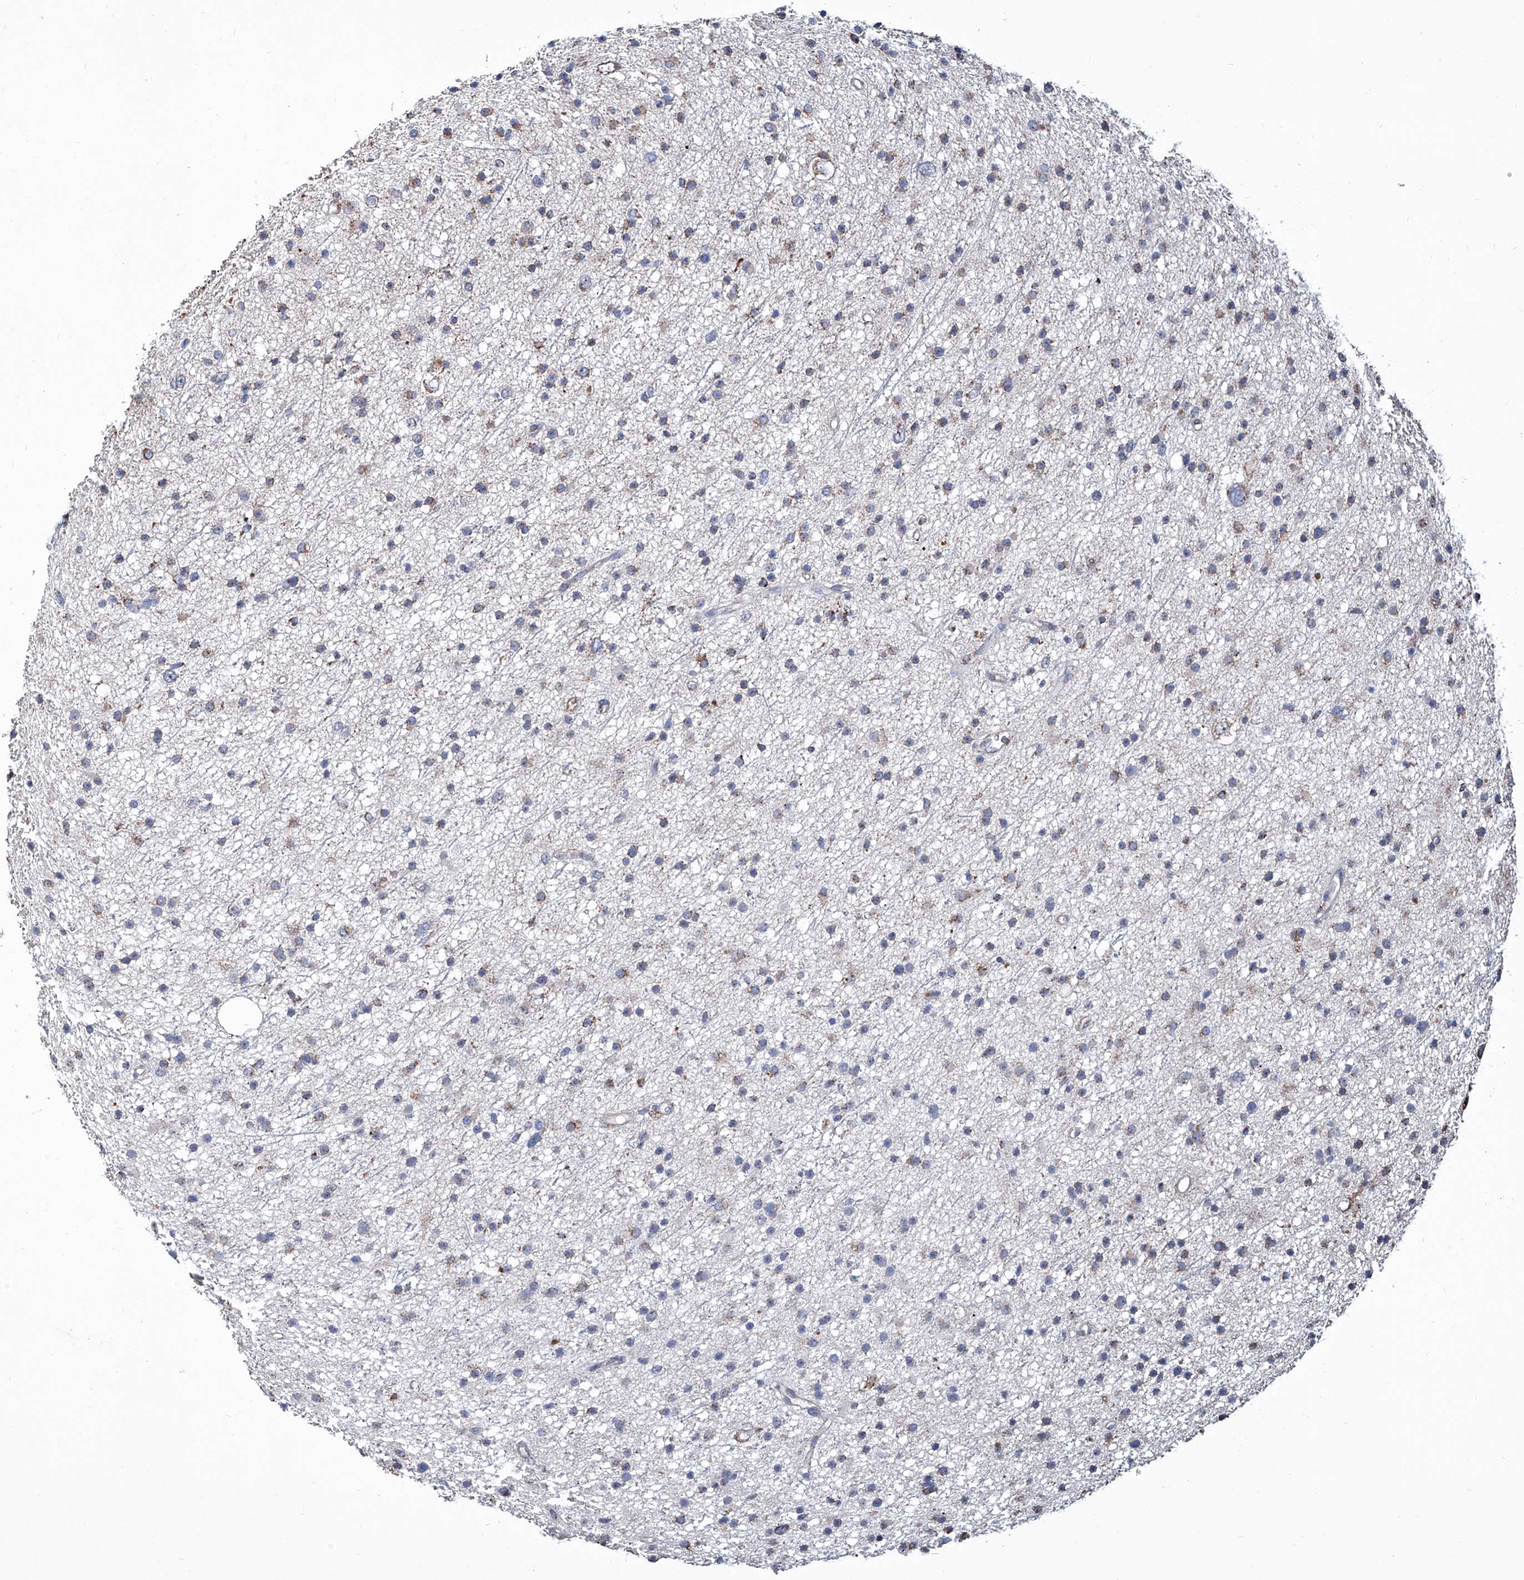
{"staining": {"intensity": "weak", "quantity": "25%-75%", "location": "cytoplasmic/membranous"}, "tissue": "glioma", "cell_type": "Tumor cells", "image_type": "cancer", "snomed": [{"axis": "morphology", "description": "Glioma, malignant, Low grade"}, {"axis": "topography", "description": "Cerebral cortex"}], "caption": "Protein expression analysis of human malignant glioma (low-grade) reveals weak cytoplasmic/membranous expression in approximately 25%-75% of tumor cells.", "gene": "NHS", "patient": {"sex": "female", "age": 39}}